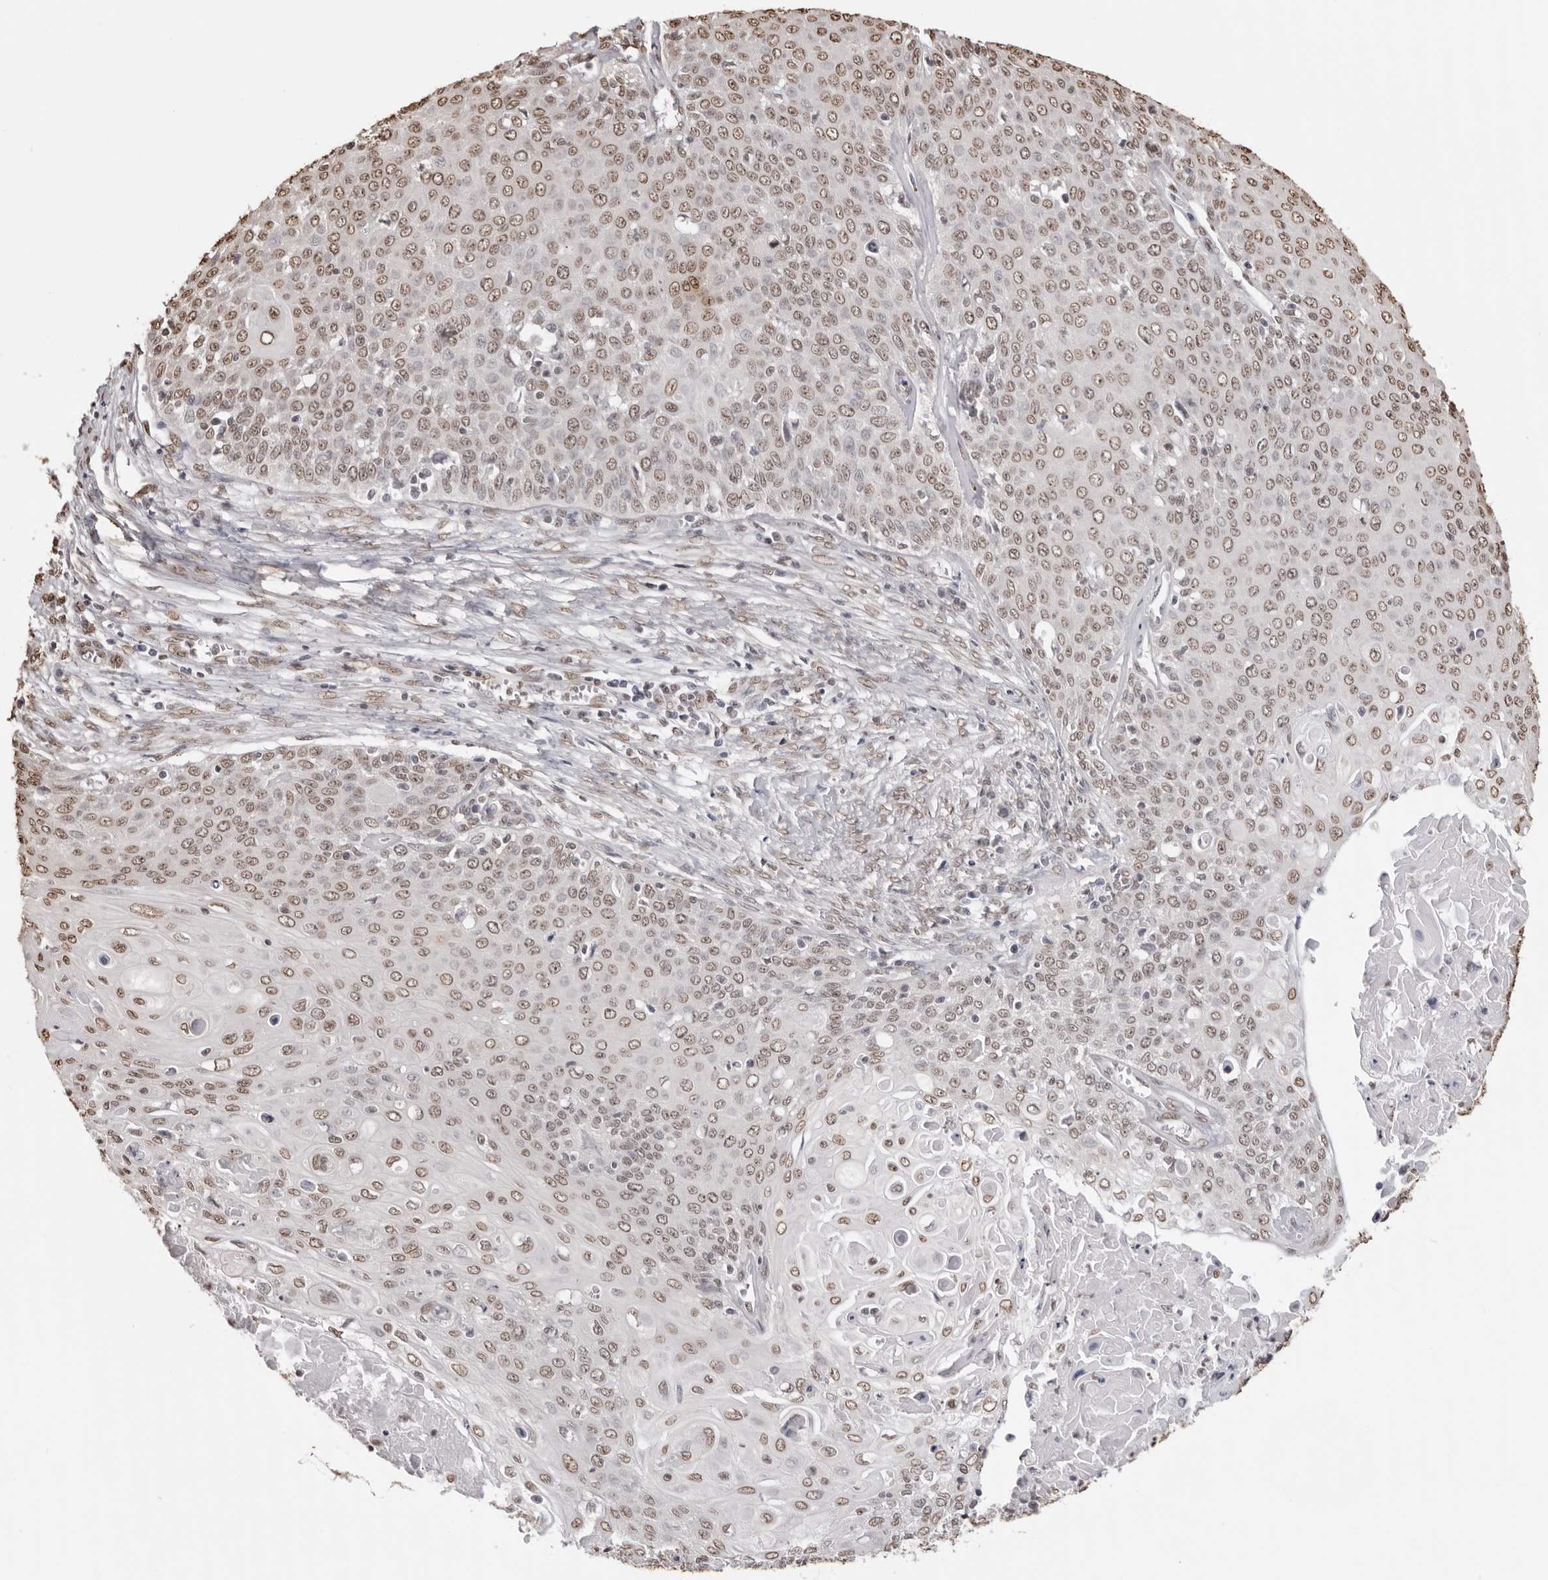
{"staining": {"intensity": "moderate", "quantity": ">75%", "location": "nuclear"}, "tissue": "cervical cancer", "cell_type": "Tumor cells", "image_type": "cancer", "snomed": [{"axis": "morphology", "description": "Squamous cell carcinoma, NOS"}, {"axis": "topography", "description": "Cervix"}], "caption": "The micrograph demonstrates immunohistochemical staining of cervical cancer (squamous cell carcinoma). There is moderate nuclear expression is appreciated in approximately >75% of tumor cells.", "gene": "OLIG3", "patient": {"sex": "female", "age": 39}}